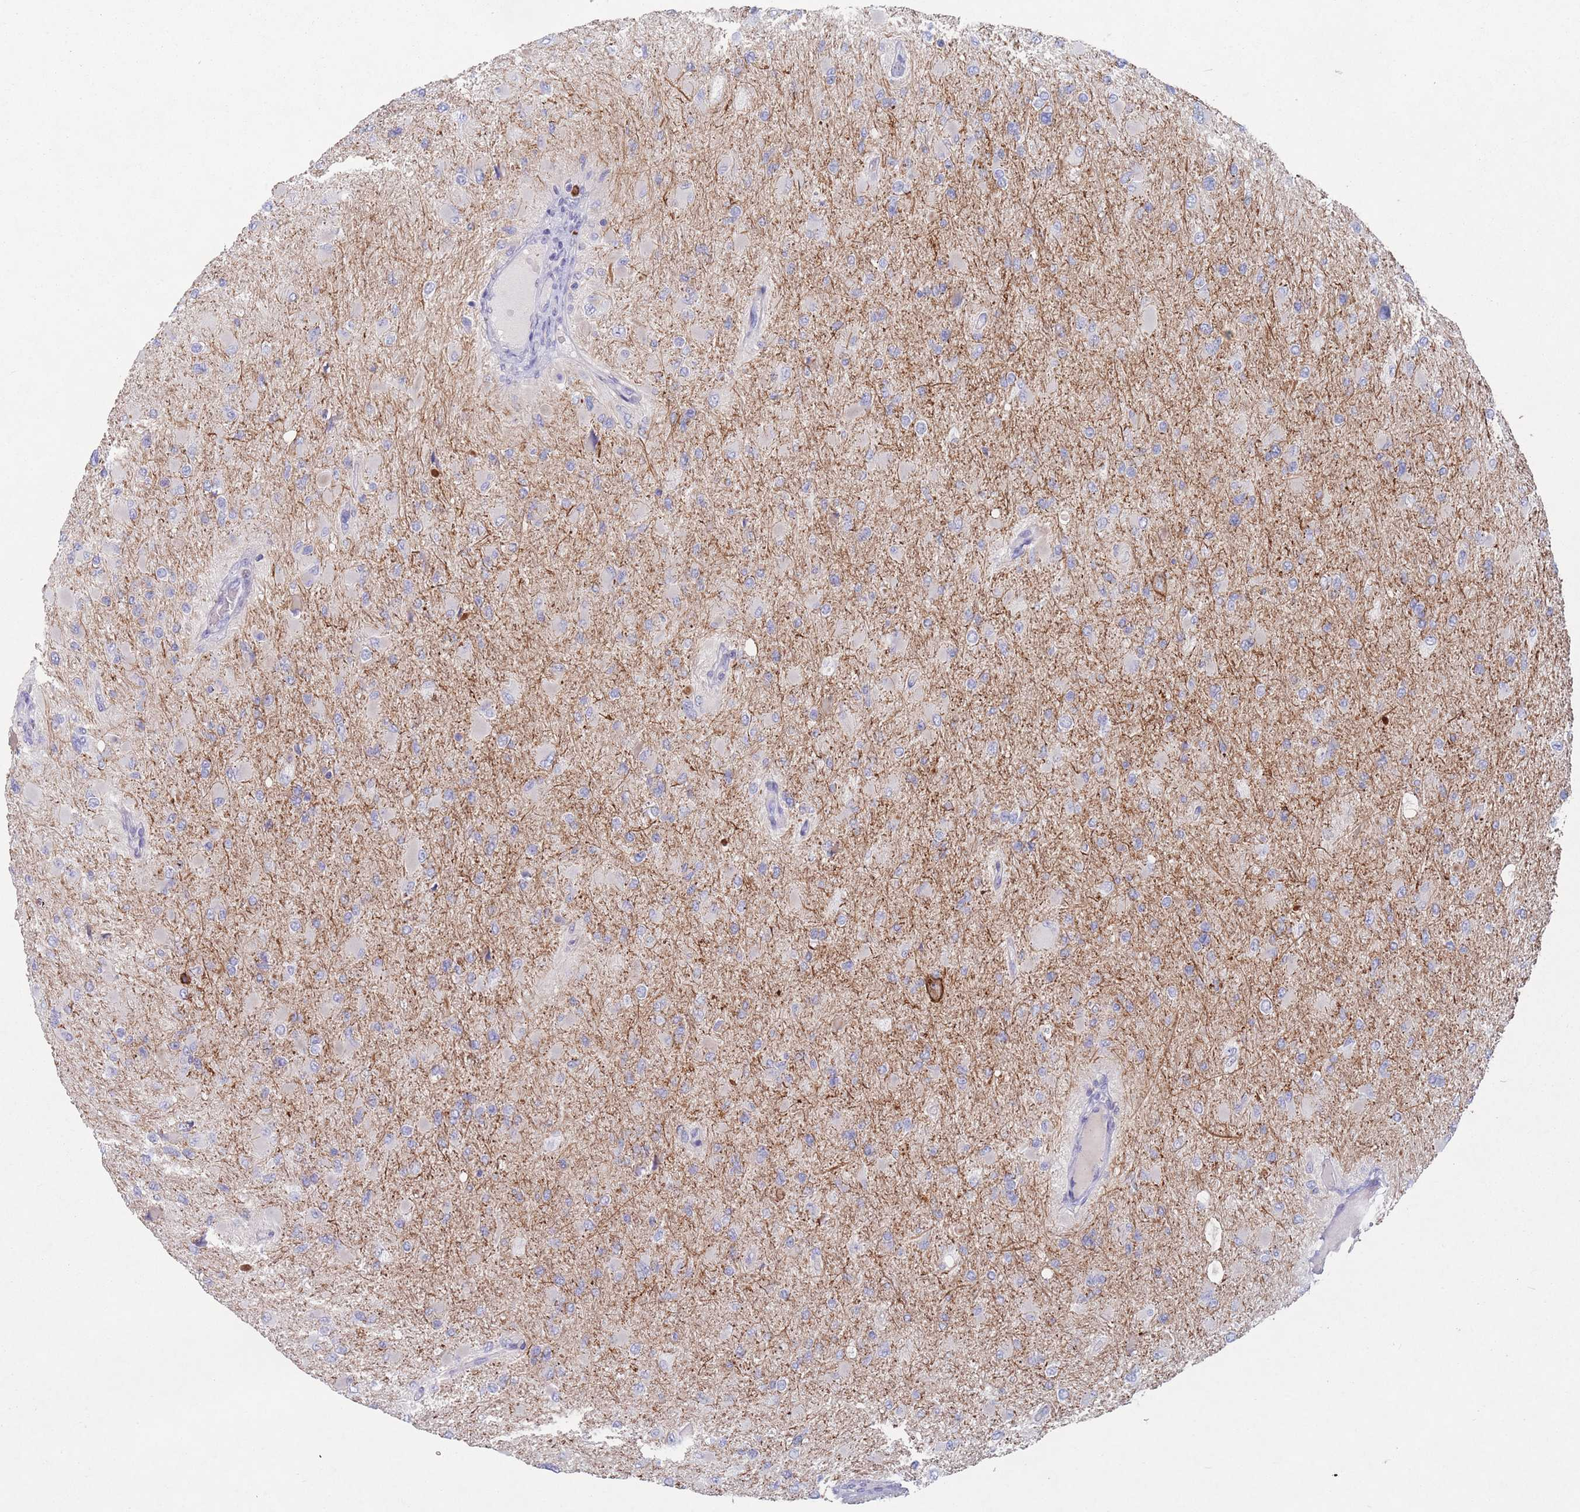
{"staining": {"intensity": "negative", "quantity": "none", "location": "none"}, "tissue": "glioma", "cell_type": "Tumor cells", "image_type": "cancer", "snomed": [{"axis": "morphology", "description": "Glioma, malignant, High grade"}, {"axis": "topography", "description": "Cerebral cortex"}], "caption": "Tumor cells show no significant protein positivity in glioma.", "gene": "ATP1A3", "patient": {"sex": "female", "age": 36}}